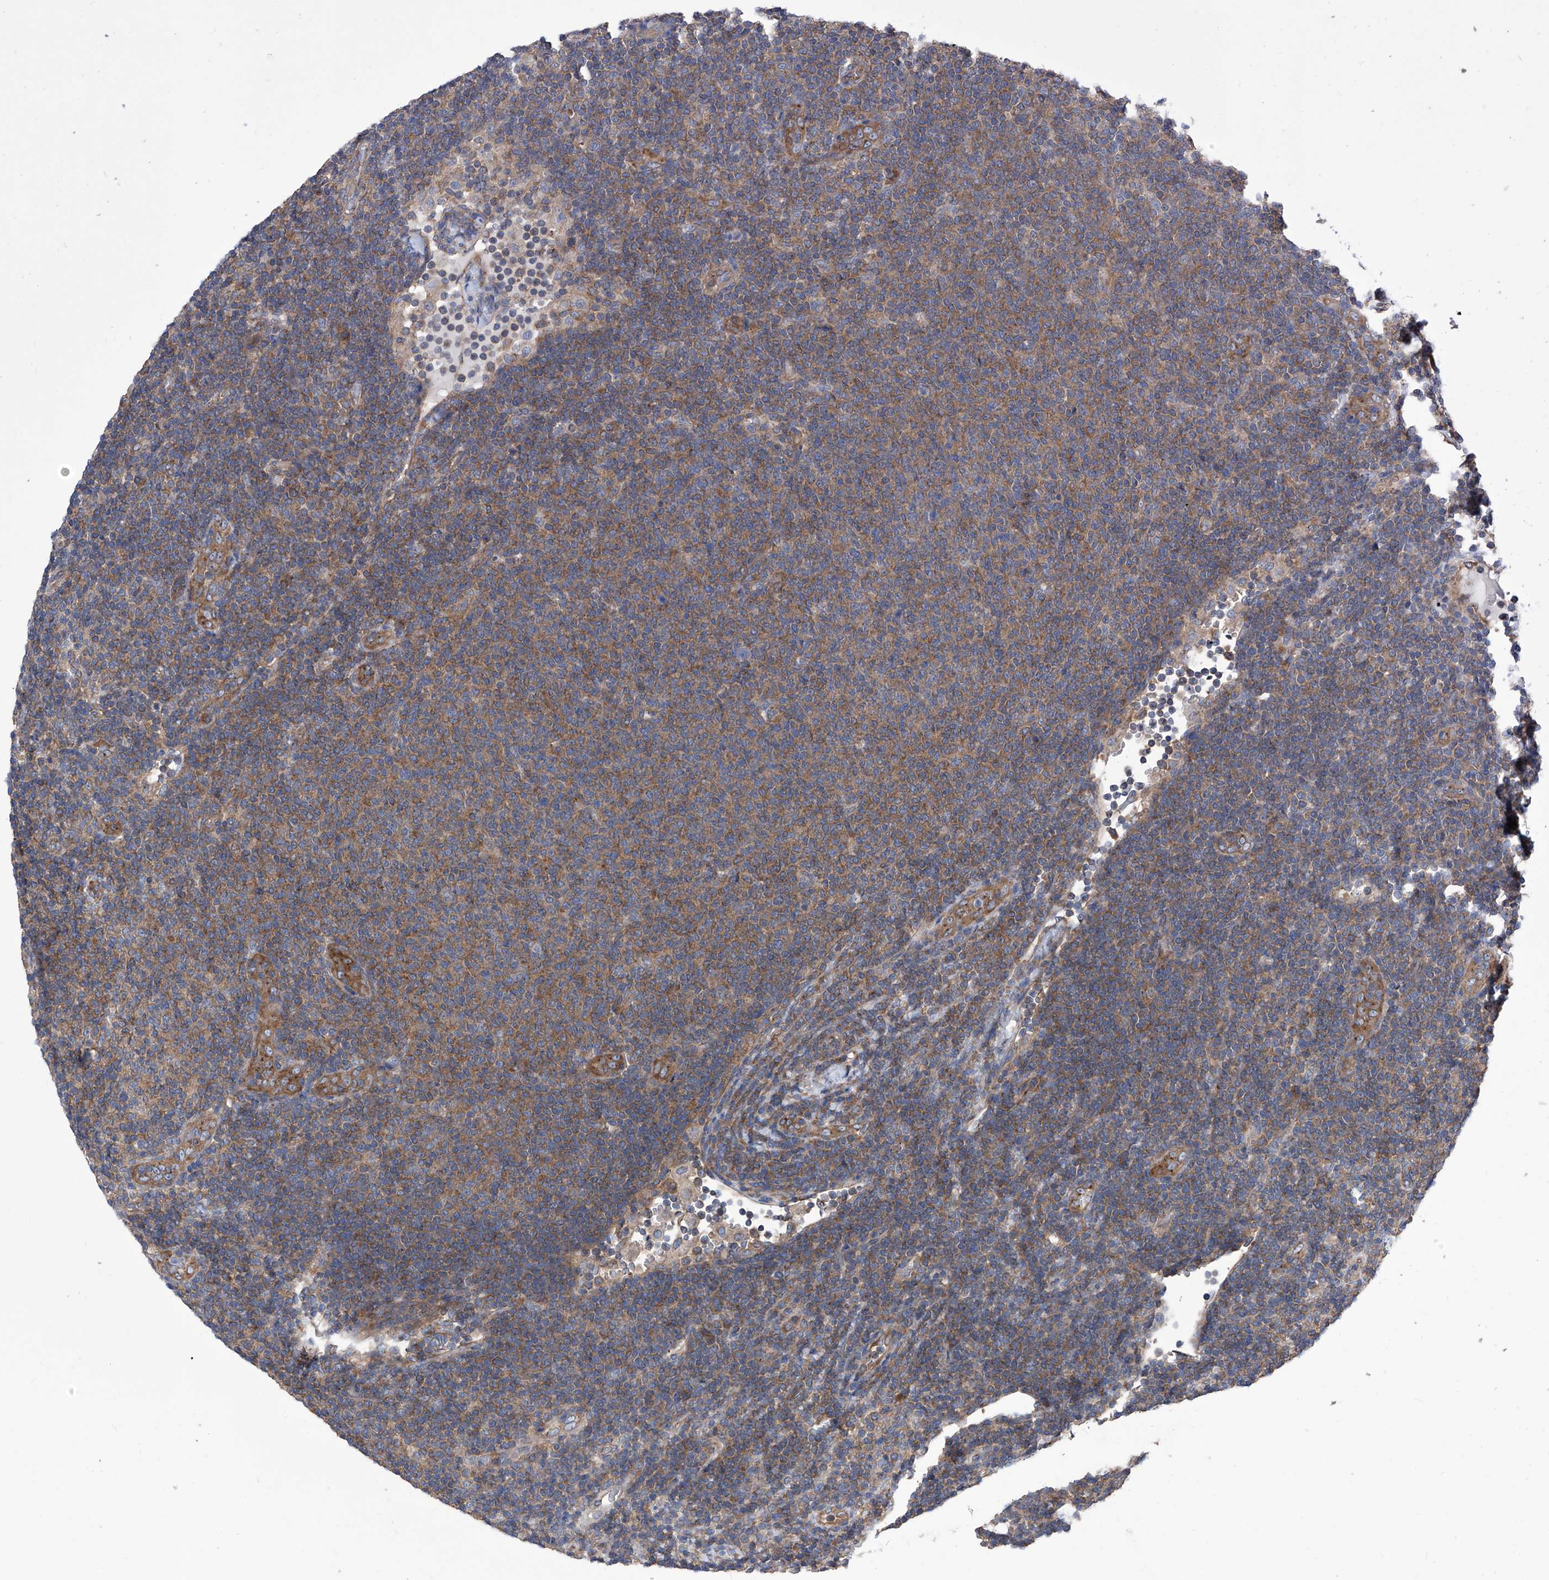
{"staining": {"intensity": "moderate", "quantity": "25%-75%", "location": "cytoplasmic/membranous"}, "tissue": "lymphoma", "cell_type": "Tumor cells", "image_type": "cancer", "snomed": [{"axis": "morphology", "description": "Malignant lymphoma, non-Hodgkin's type, Low grade"}, {"axis": "topography", "description": "Lymph node"}], "caption": "The image exhibits a brown stain indicating the presence of a protein in the cytoplasmic/membranous of tumor cells in lymphoma. The staining was performed using DAB (3,3'-diaminobenzidine) to visualize the protein expression in brown, while the nuclei were stained in blue with hematoxylin (Magnification: 20x).", "gene": "TJAP1", "patient": {"sex": "male", "age": 66}}